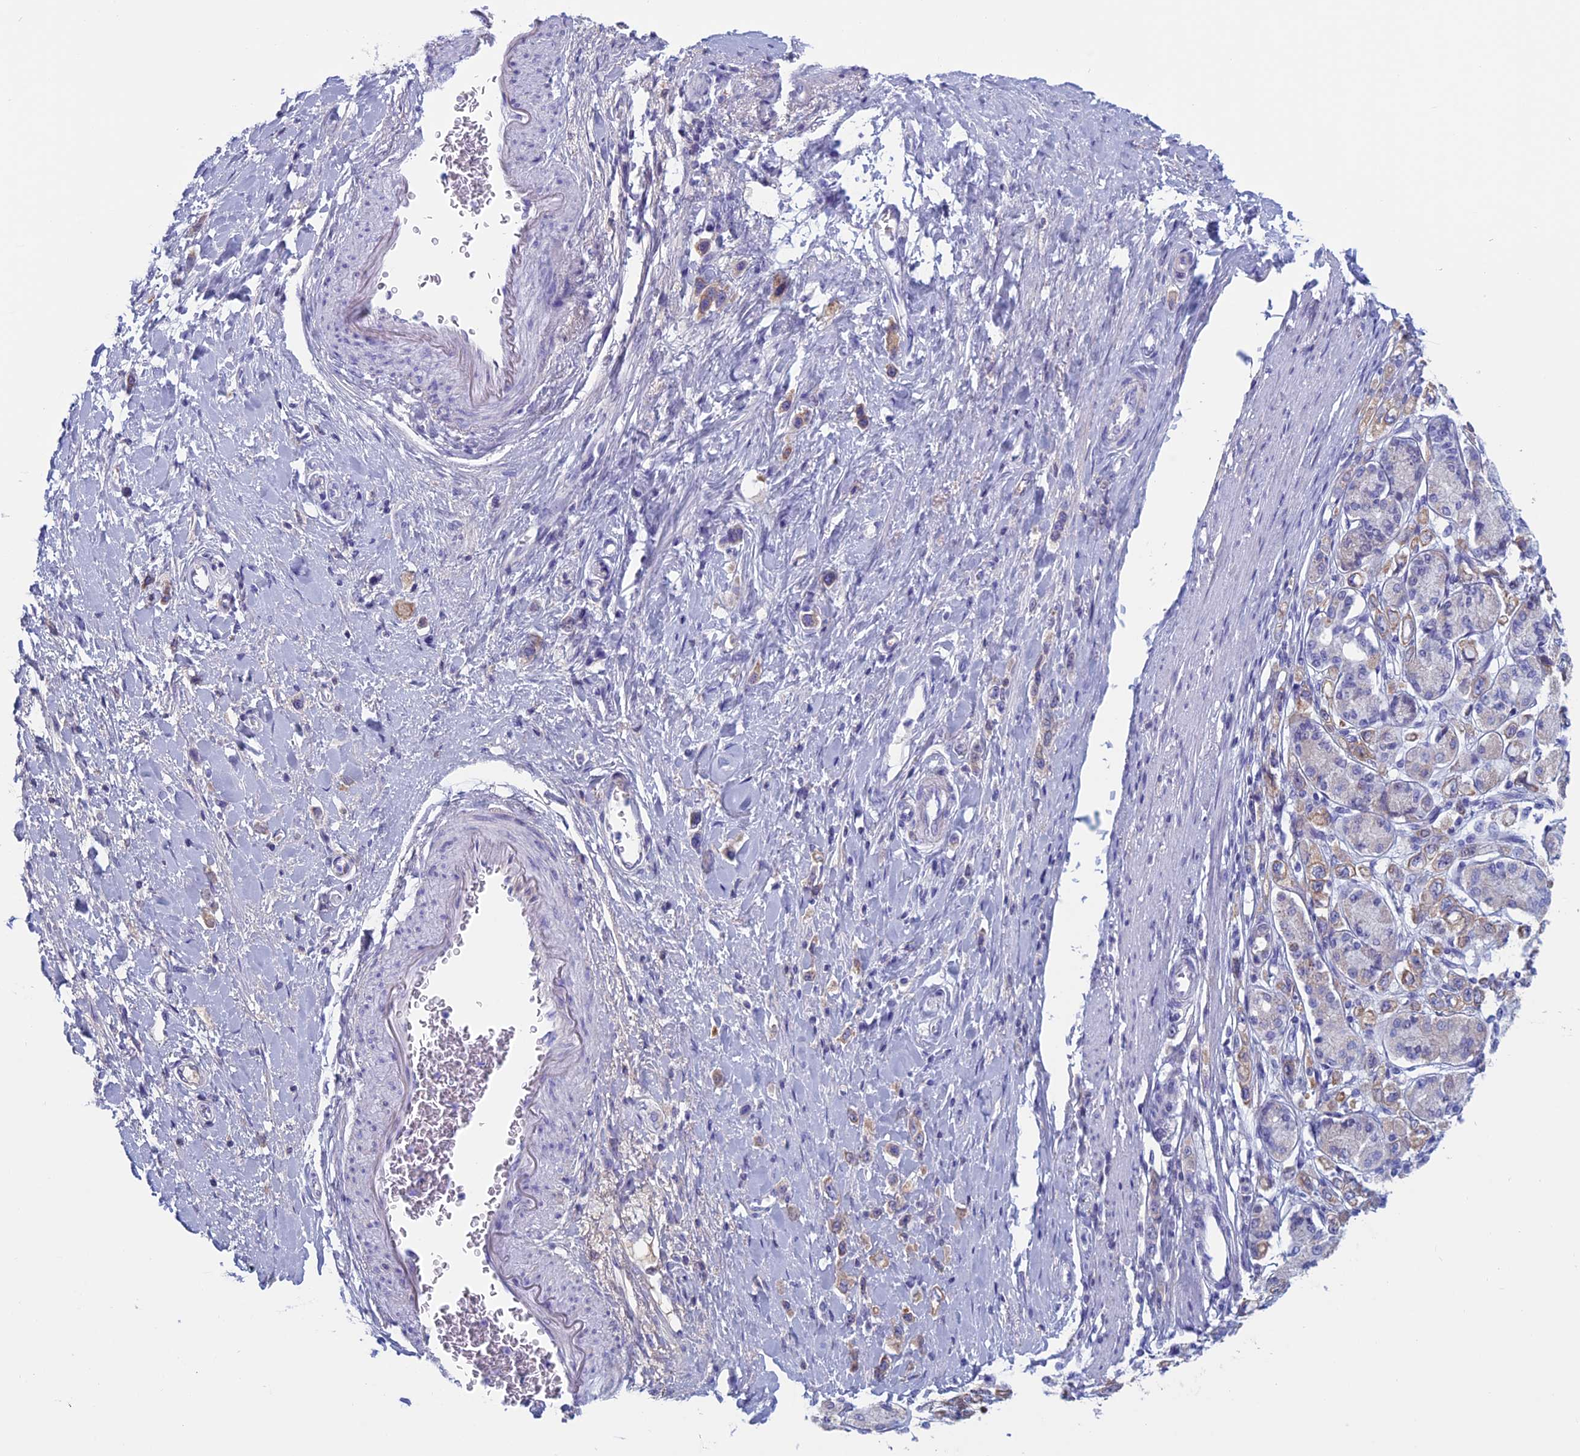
{"staining": {"intensity": "weak", "quantity": ">75%", "location": "cytoplasmic/membranous"}, "tissue": "stomach cancer", "cell_type": "Tumor cells", "image_type": "cancer", "snomed": [{"axis": "morphology", "description": "Adenocarcinoma, NOS"}, {"axis": "topography", "description": "Stomach"}], "caption": "Immunohistochemical staining of human stomach cancer demonstrates weak cytoplasmic/membranous protein staining in approximately >75% of tumor cells.", "gene": "ANGPTL2", "patient": {"sex": "female", "age": 65}}